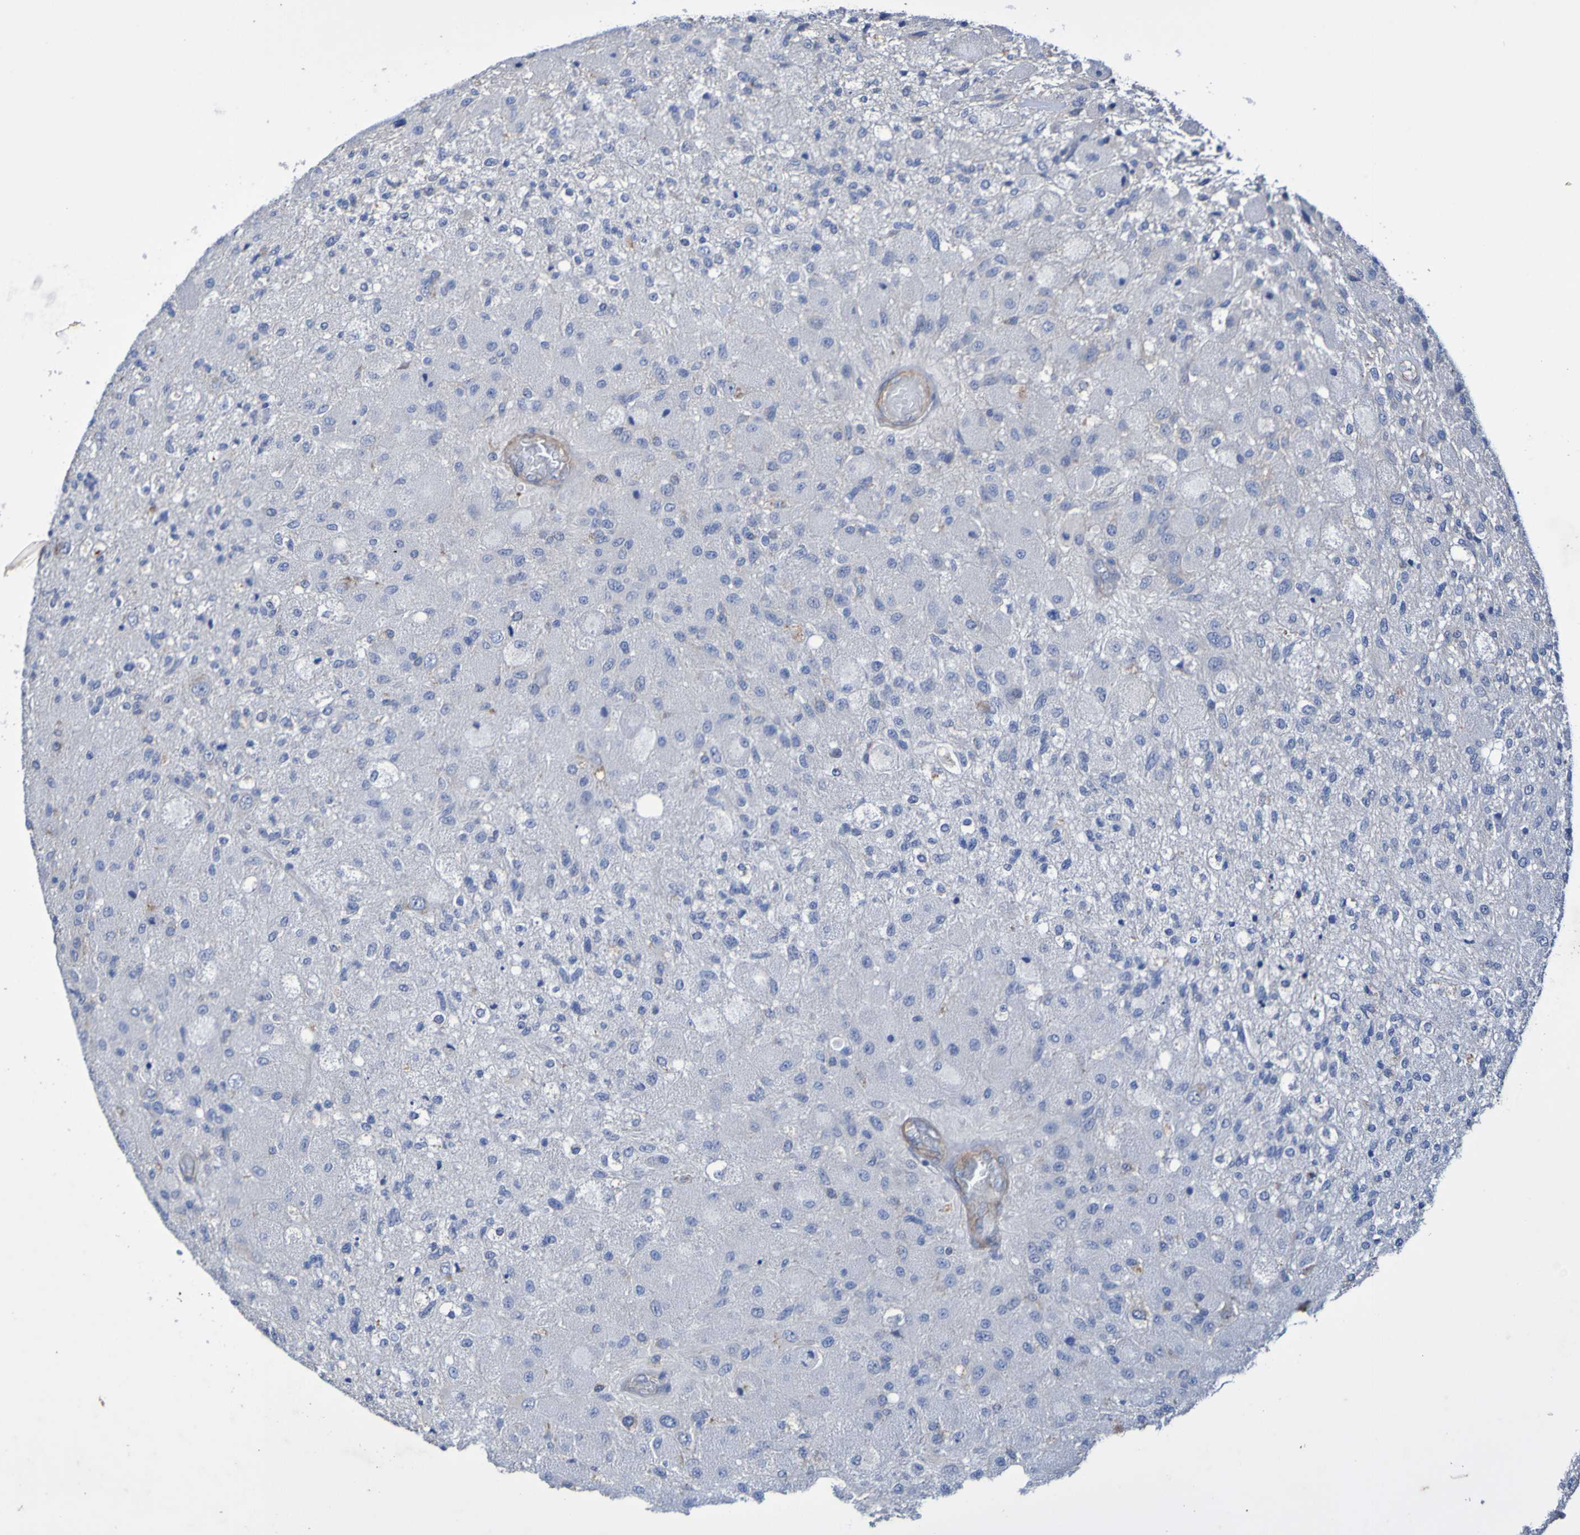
{"staining": {"intensity": "negative", "quantity": "none", "location": "none"}, "tissue": "glioma", "cell_type": "Tumor cells", "image_type": "cancer", "snomed": [{"axis": "morphology", "description": "Normal tissue, NOS"}, {"axis": "morphology", "description": "Glioma, malignant, High grade"}, {"axis": "topography", "description": "Cerebral cortex"}], "caption": "Tumor cells are negative for brown protein staining in high-grade glioma (malignant).", "gene": "SRPRB", "patient": {"sex": "male", "age": 77}}